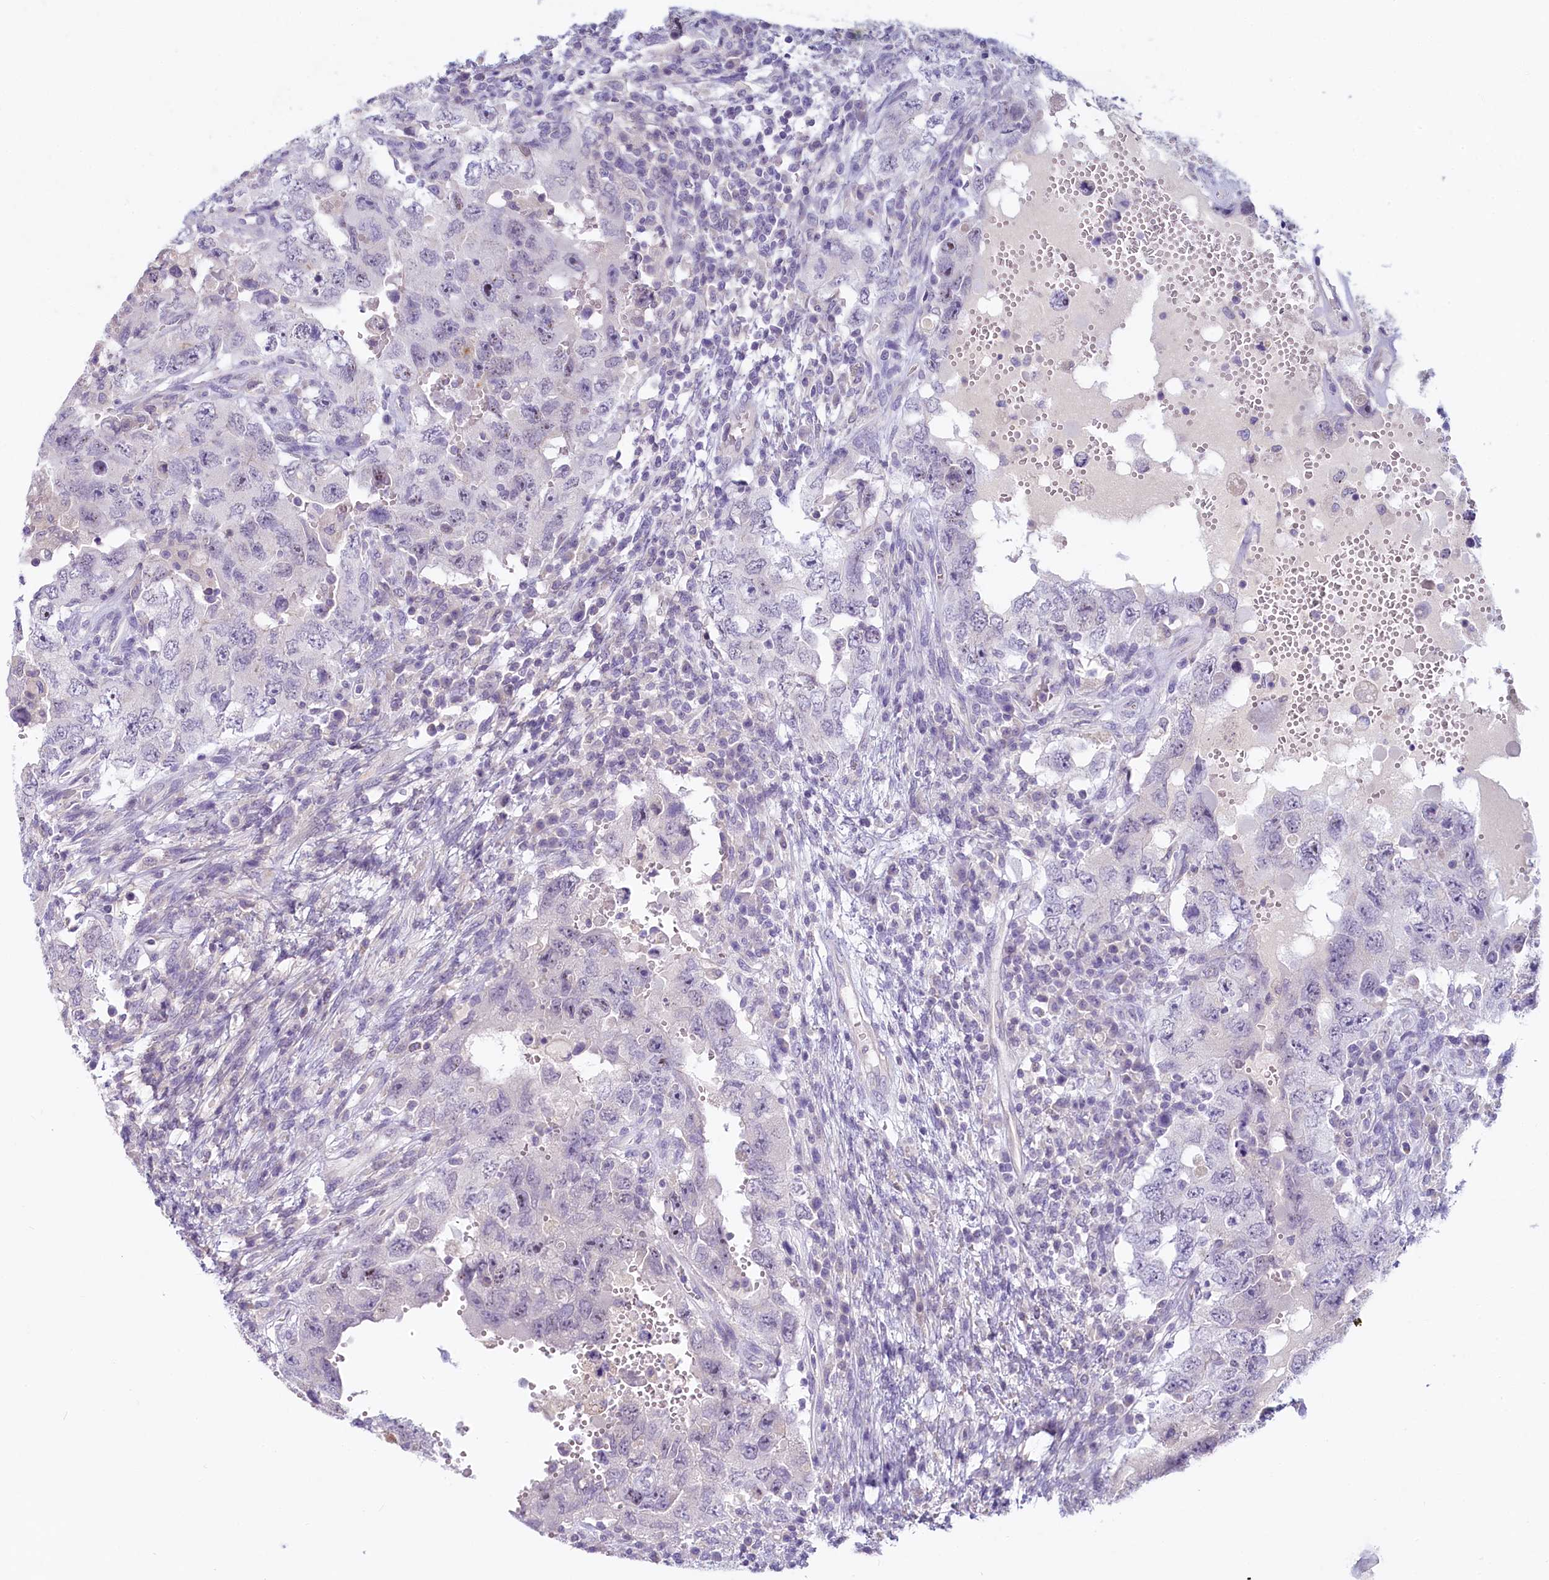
{"staining": {"intensity": "negative", "quantity": "none", "location": "none"}, "tissue": "testis cancer", "cell_type": "Tumor cells", "image_type": "cancer", "snomed": [{"axis": "morphology", "description": "Carcinoma, Embryonal, NOS"}, {"axis": "topography", "description": "Testis"}], "caption": "A high-resolution histopathology image shows IHC staining of testis cancer, which reveals no significant staining in tumor cells.", "gene": "PROCR", "patient": {"sex": "male", "age": 26}}